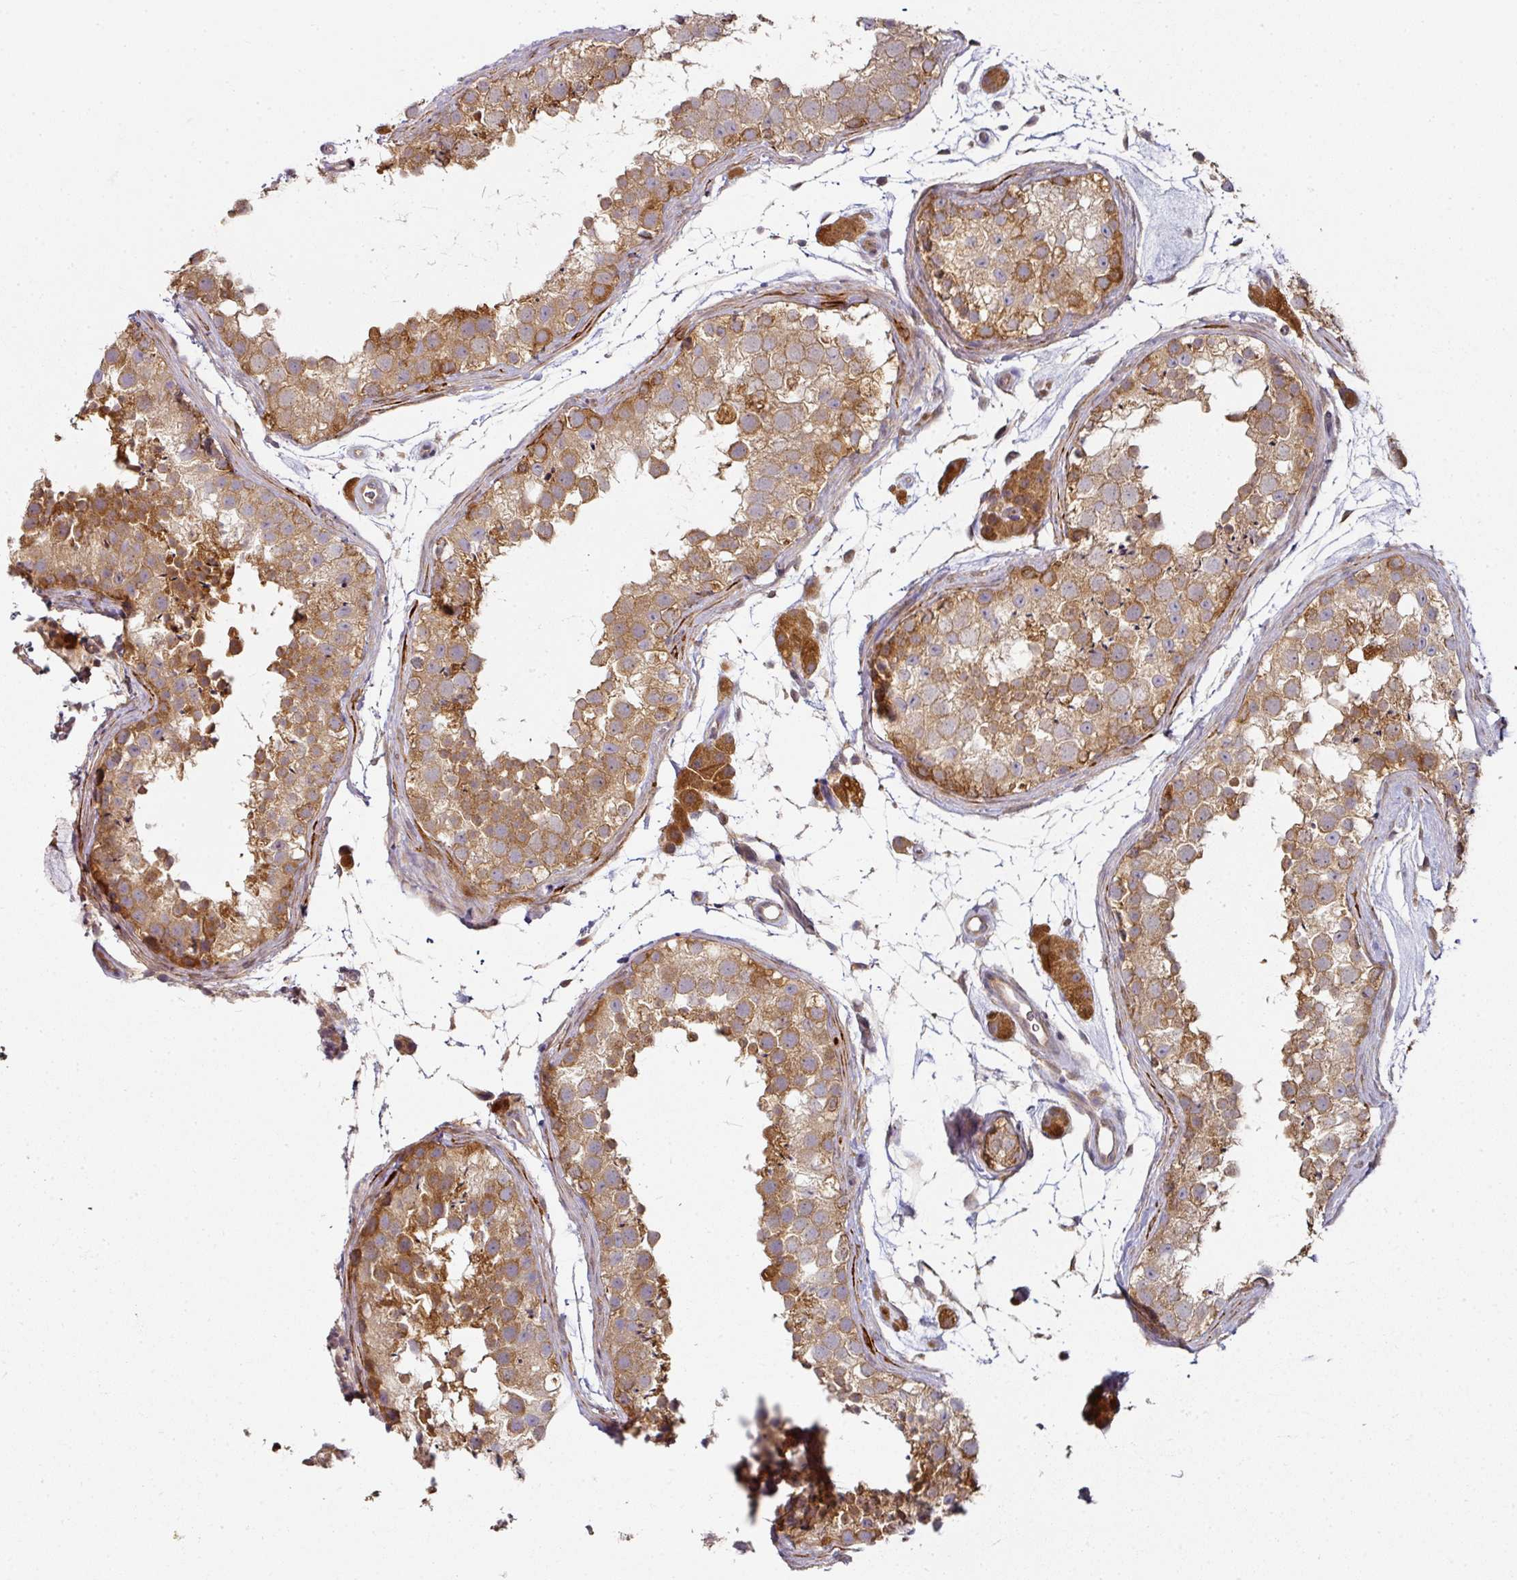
{"staining": {"intensity": "moderate", "quantity": ">75%", "location": "cytoplasmic/membranous"}, "tissue": "testis", "cell_type": "Cells in seminiferous ducts", "image_type": "normal", "snomed": [{"axis": "morphology", "description": "Normal tissue, NOS"}, {"axis": "topography", "description": "Testis"}], "caption": "Unremarkable testis reveals moderate cytoplasmic/membranous expression in approximately >75% of cells in seminiferous ducts.", "gene": "MAP2K2", "patient": {"sex": "male", "age": 41}}